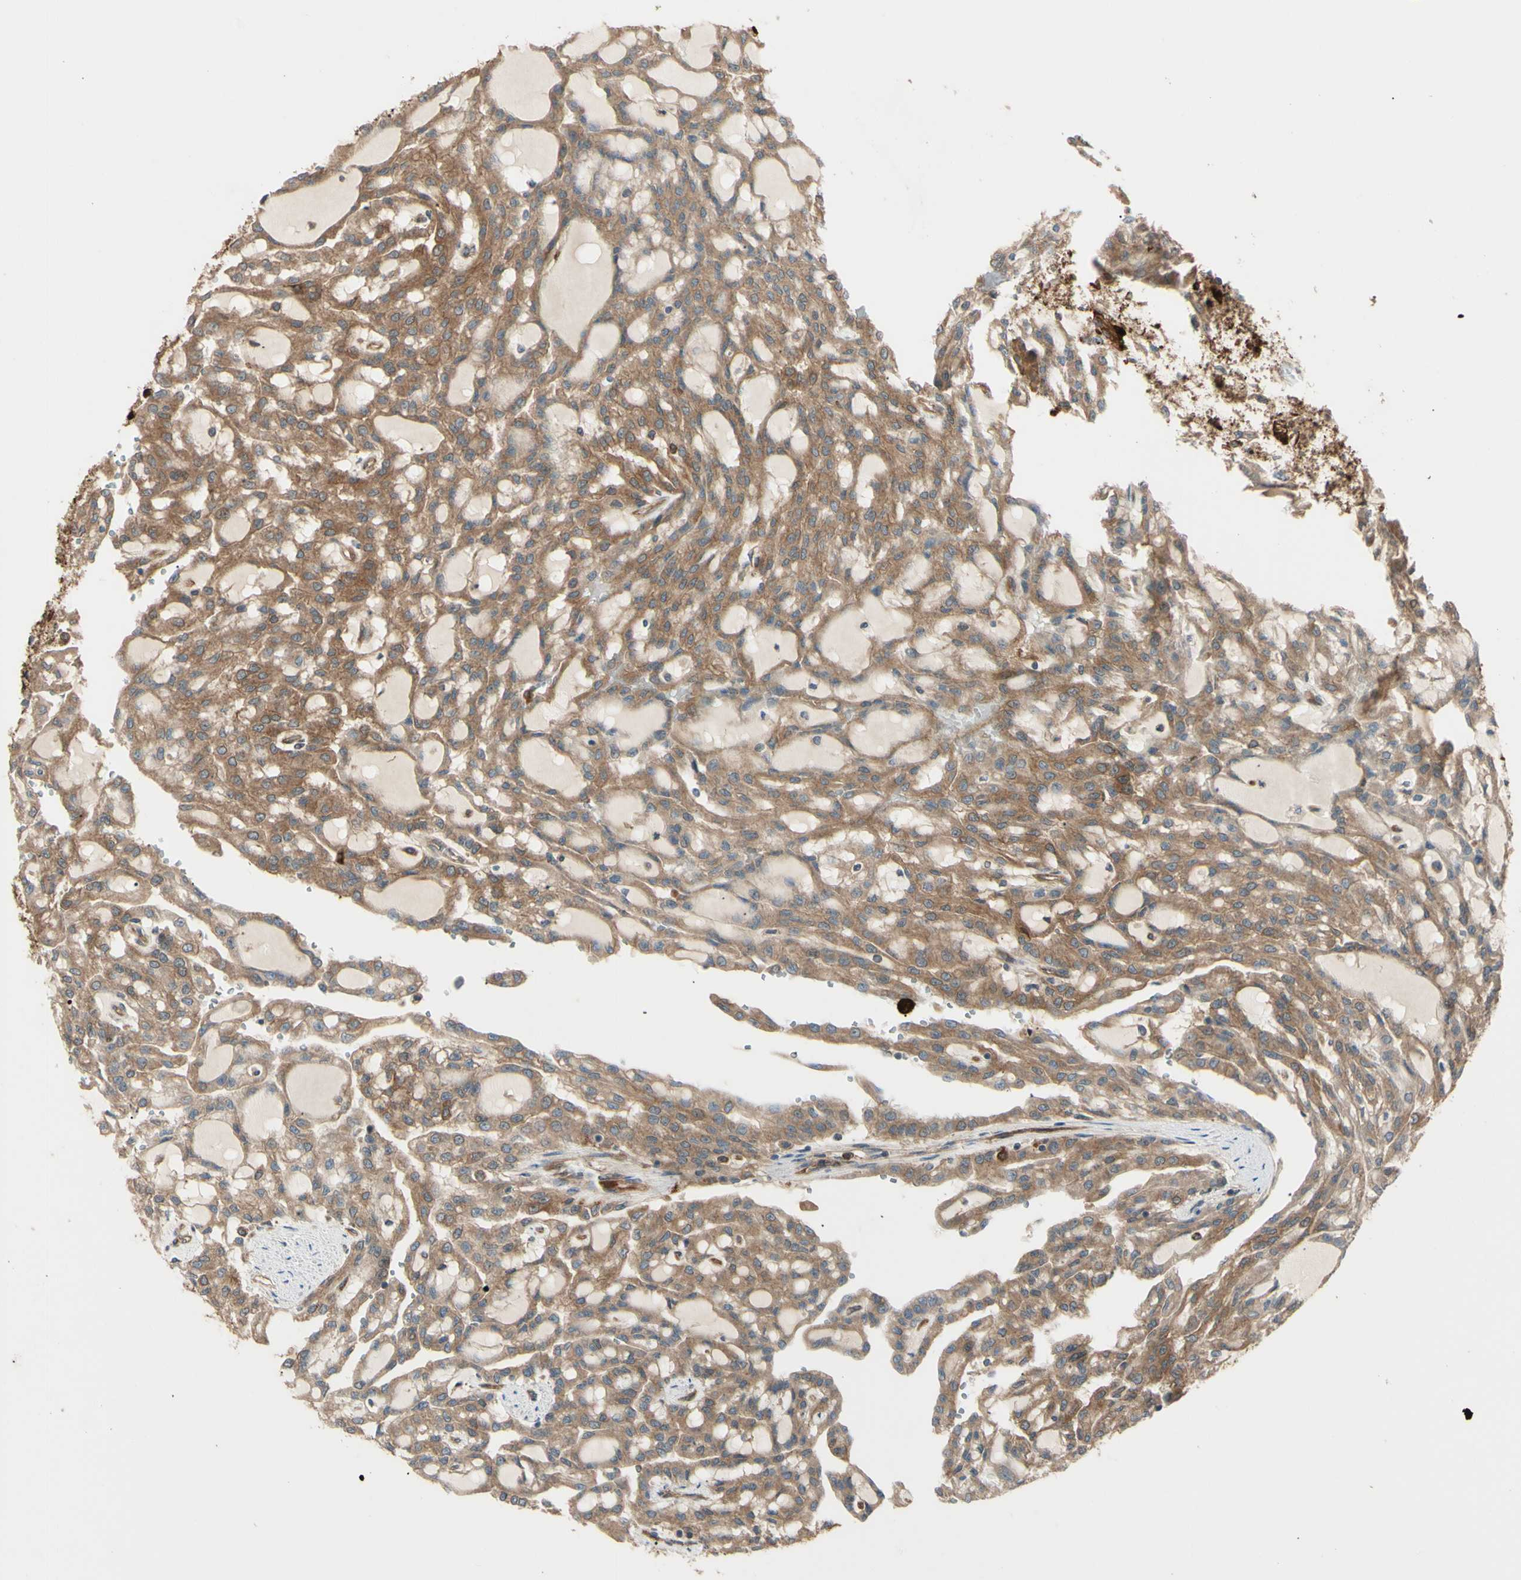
{"staining": {"intensity": "moderate", "quantity": ">75%", "location": "cytoplasmic/membranous"}, "tissue": "renal cancer", "cell_type": "Tumor cells", "image_type": "cancer", "snomed": [{"axis": "morphology", "description": "Adenocarcinoma, NOS"}, {"axis": "topography", "description": "Kidney"}], "caption": "Protein expression analysis of human adenocarcinoma (renal) reveals moderate cytoplasmic/membranous staining in approximately >75% of tumor cells.", "gene": "PTPN12", "patient": {"sex": "male", "age": 63}}